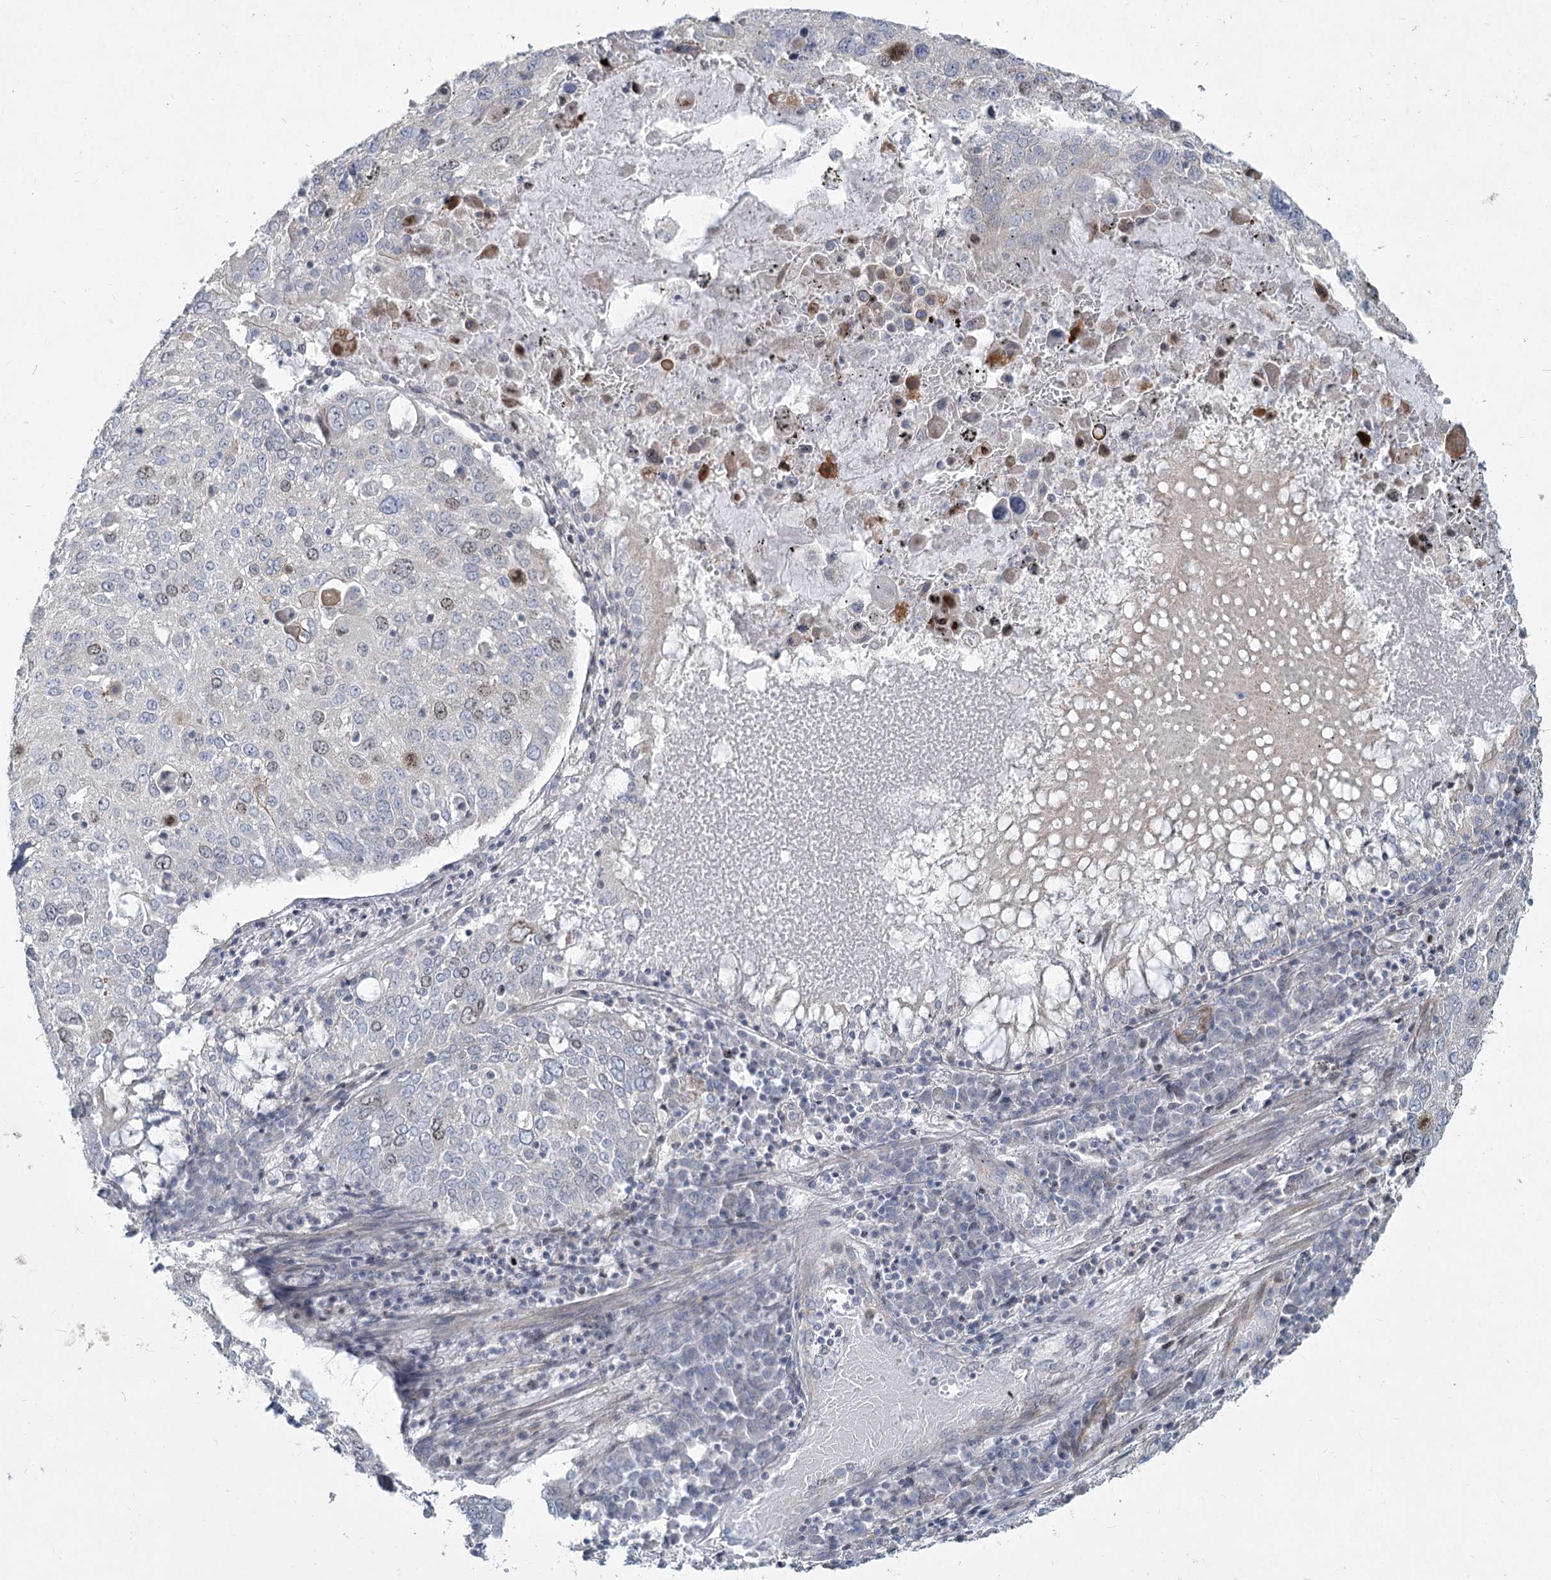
{"staining": {"intensity": "moderate", "quantity": "<25%", "location": "nuclear"}, "tissue": "lung cancer", "cell_type": "Tumor cells", "image_type": "cancer", "snomed": [{"axis": "morphology", "description": "Squamous cell carcinoma, NOS"}, {"axis": "topography", "description": "Lung"}], "caption": "Tumor cells display low levels of moderate nuclear expression in about <25% of cells in human lung cancer (squamous cell carcinoma). (IHC, brightfield microscopy, high magnification).", "gene": "ABITRAM", "patient": {"sex": "male", "age": 65}}